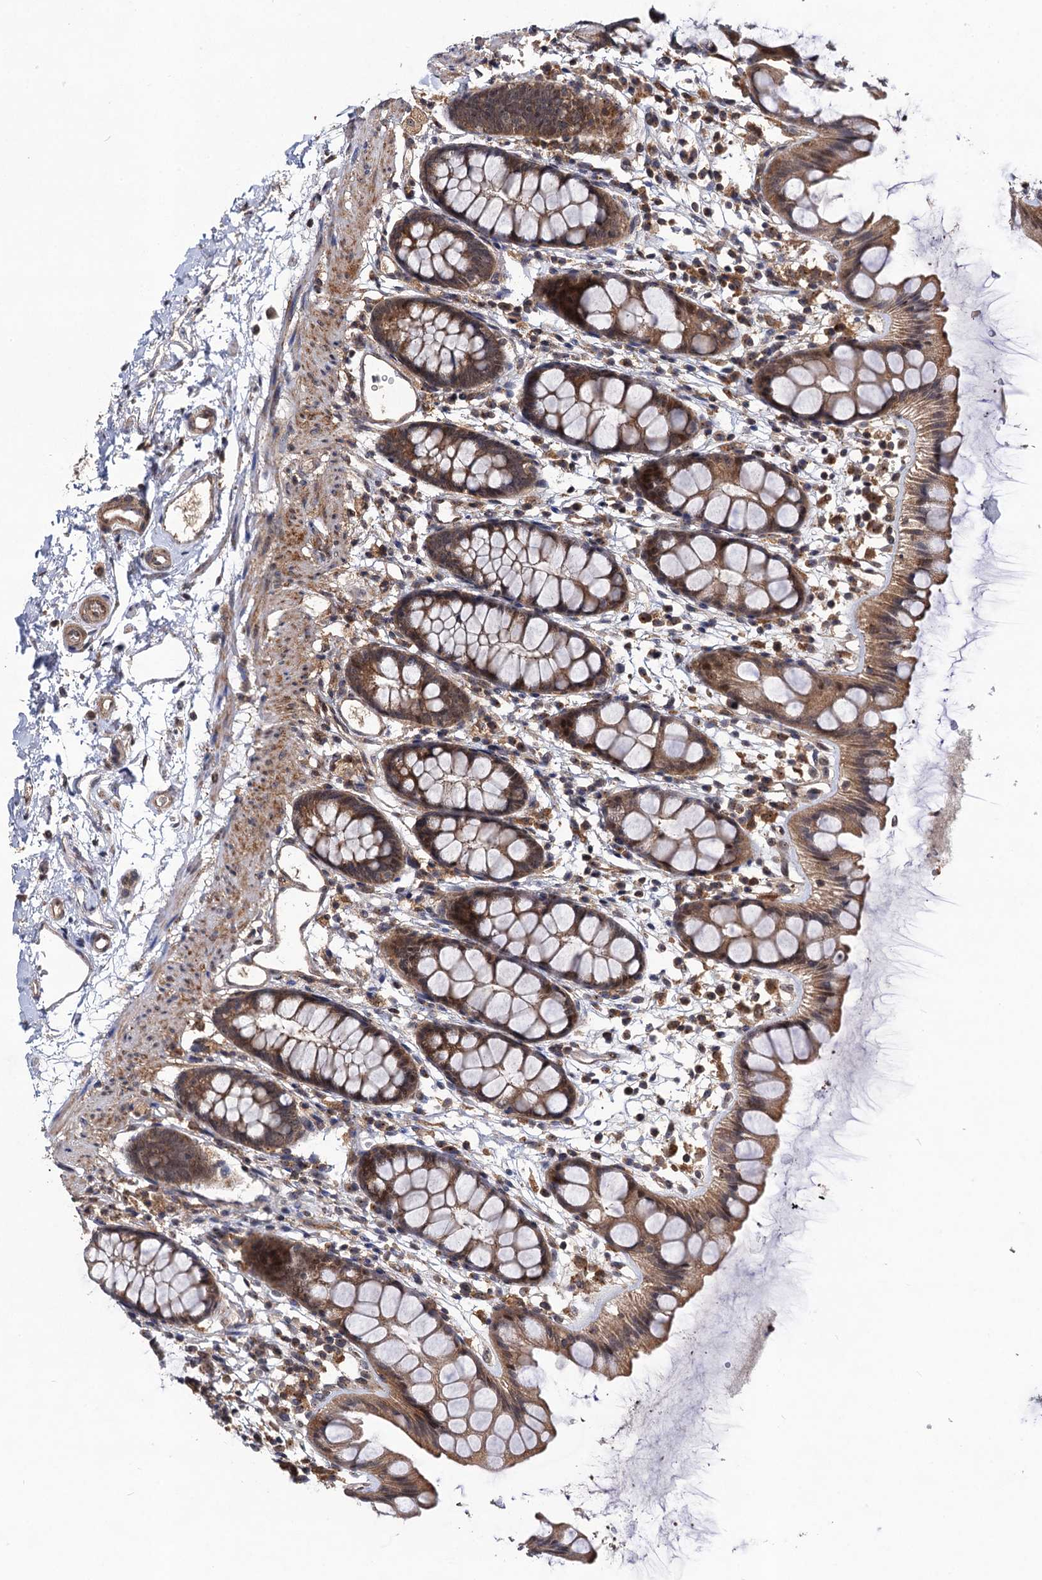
{"staining": {"intensity": "moderate", "quantity": ">75%", "location": "cytoplasmic/membranous"}, "tissue": "rectum", "cell_type": "Glandular cells", "image_type": "normal", "snomed": [{"axis": "morphology", "description": "Normal tissue, NOS"}, {"axis": "topography", "description": "Rectum"}], "caption": "Human rectum stained with a brown dye demonstrates moderate cytoplasmic/membranous positive positivity in approximately >75% of glandular cells.", "gene": "KXD1", "patient": {"sex": "female", "age": 65}}